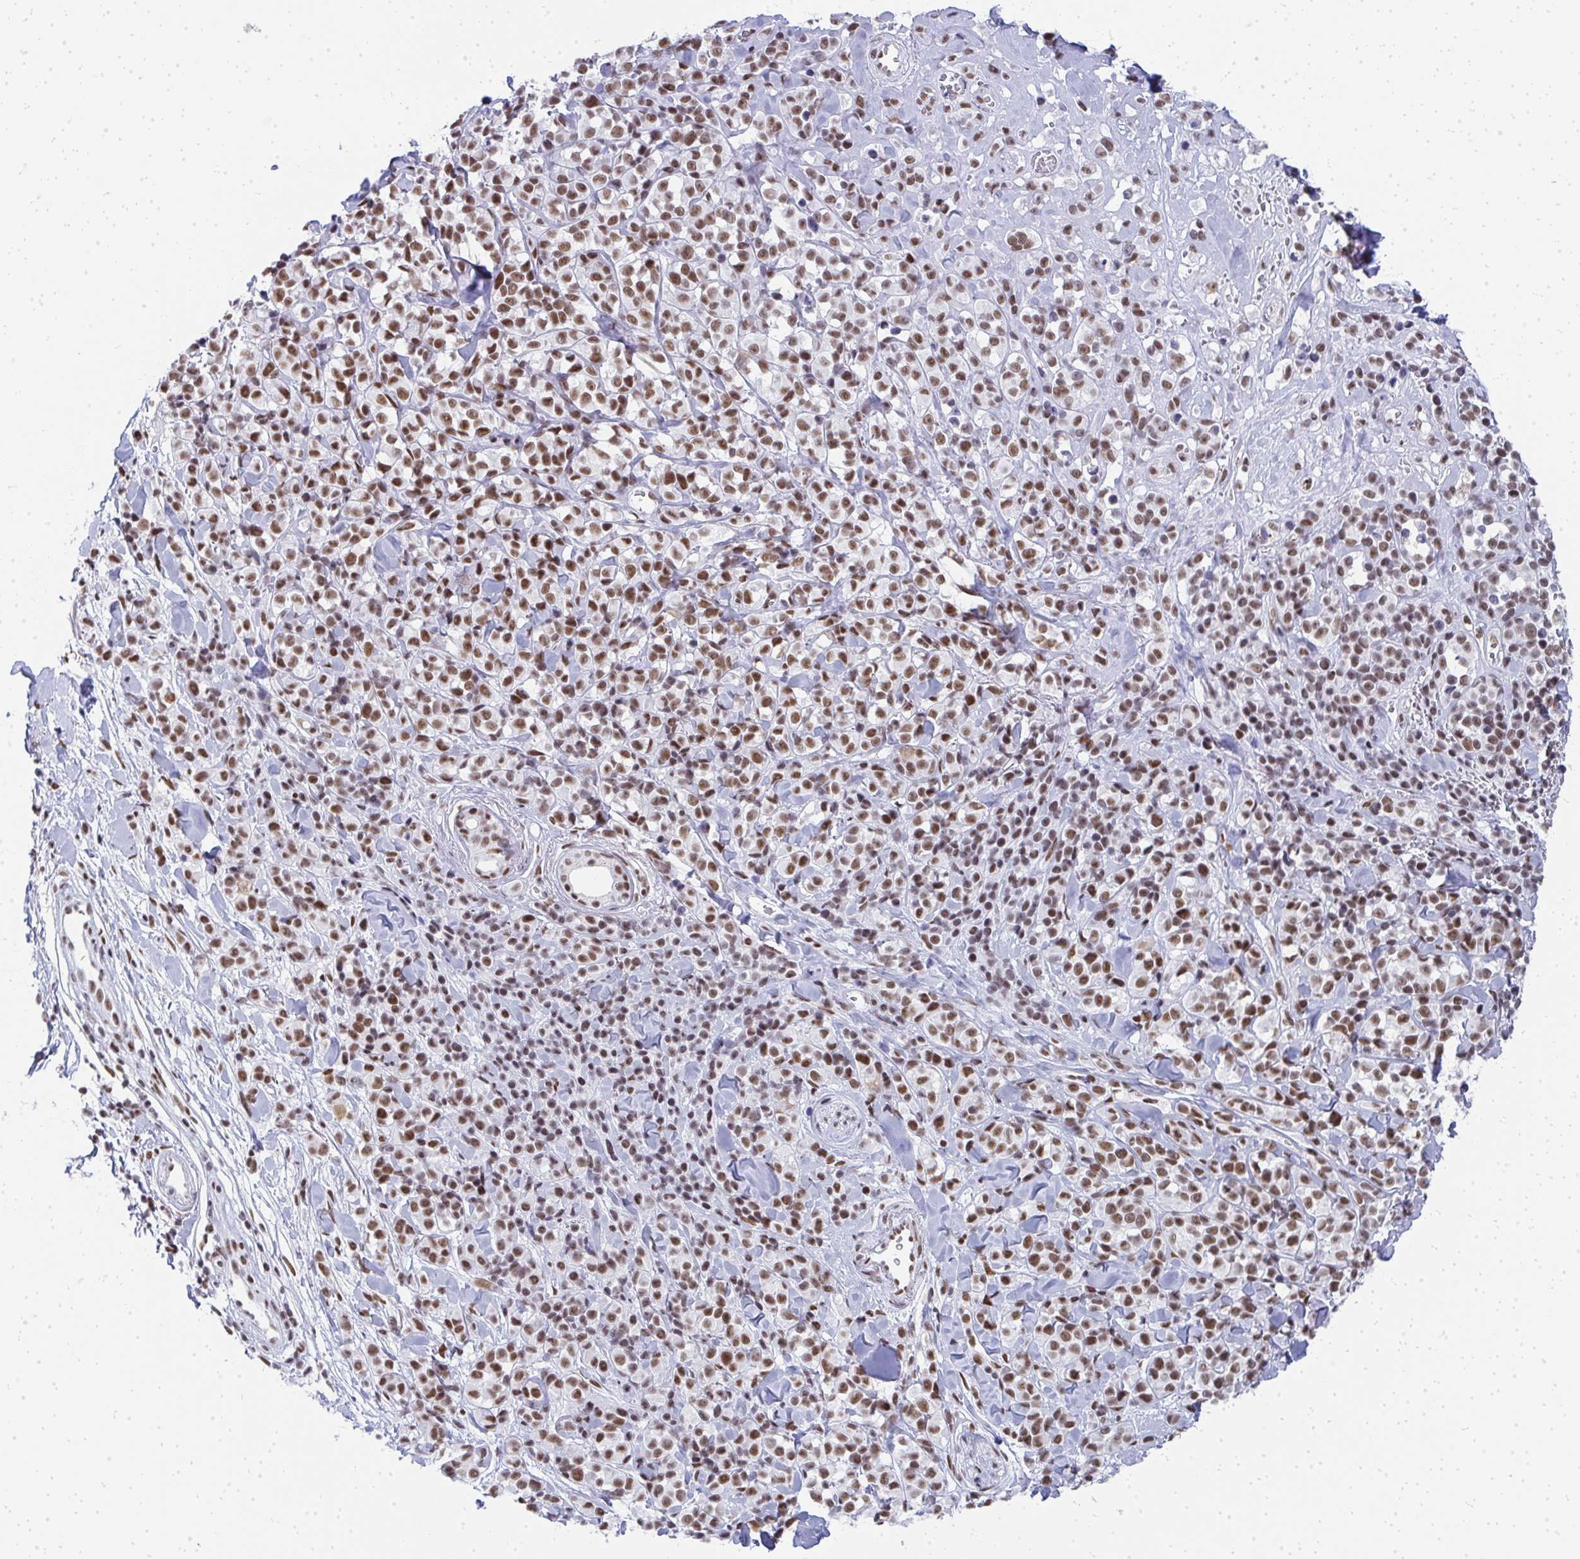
{"staining": {"intensity": "moderate", "quantity": ">75%", "location": "nuclear"}, "tissue": "melanoma", "cell_type": "Tumor cells", "image_type": "cancer", "snomed": [{"axis": "morphology", "description": "Malignant melanoma, NOS"}, {"axis": "topography", "description": "Skin"}], "caption": "Tumor cells exhibit medium levels of moderate nuclear positivity in approximately >75% of cells in human malignant melanoma. (DAB IHC, brown staining for protein, blue staining for nuclei).", "gene": "CREBBP", "patient": {"sex": "male", "age": 85}}